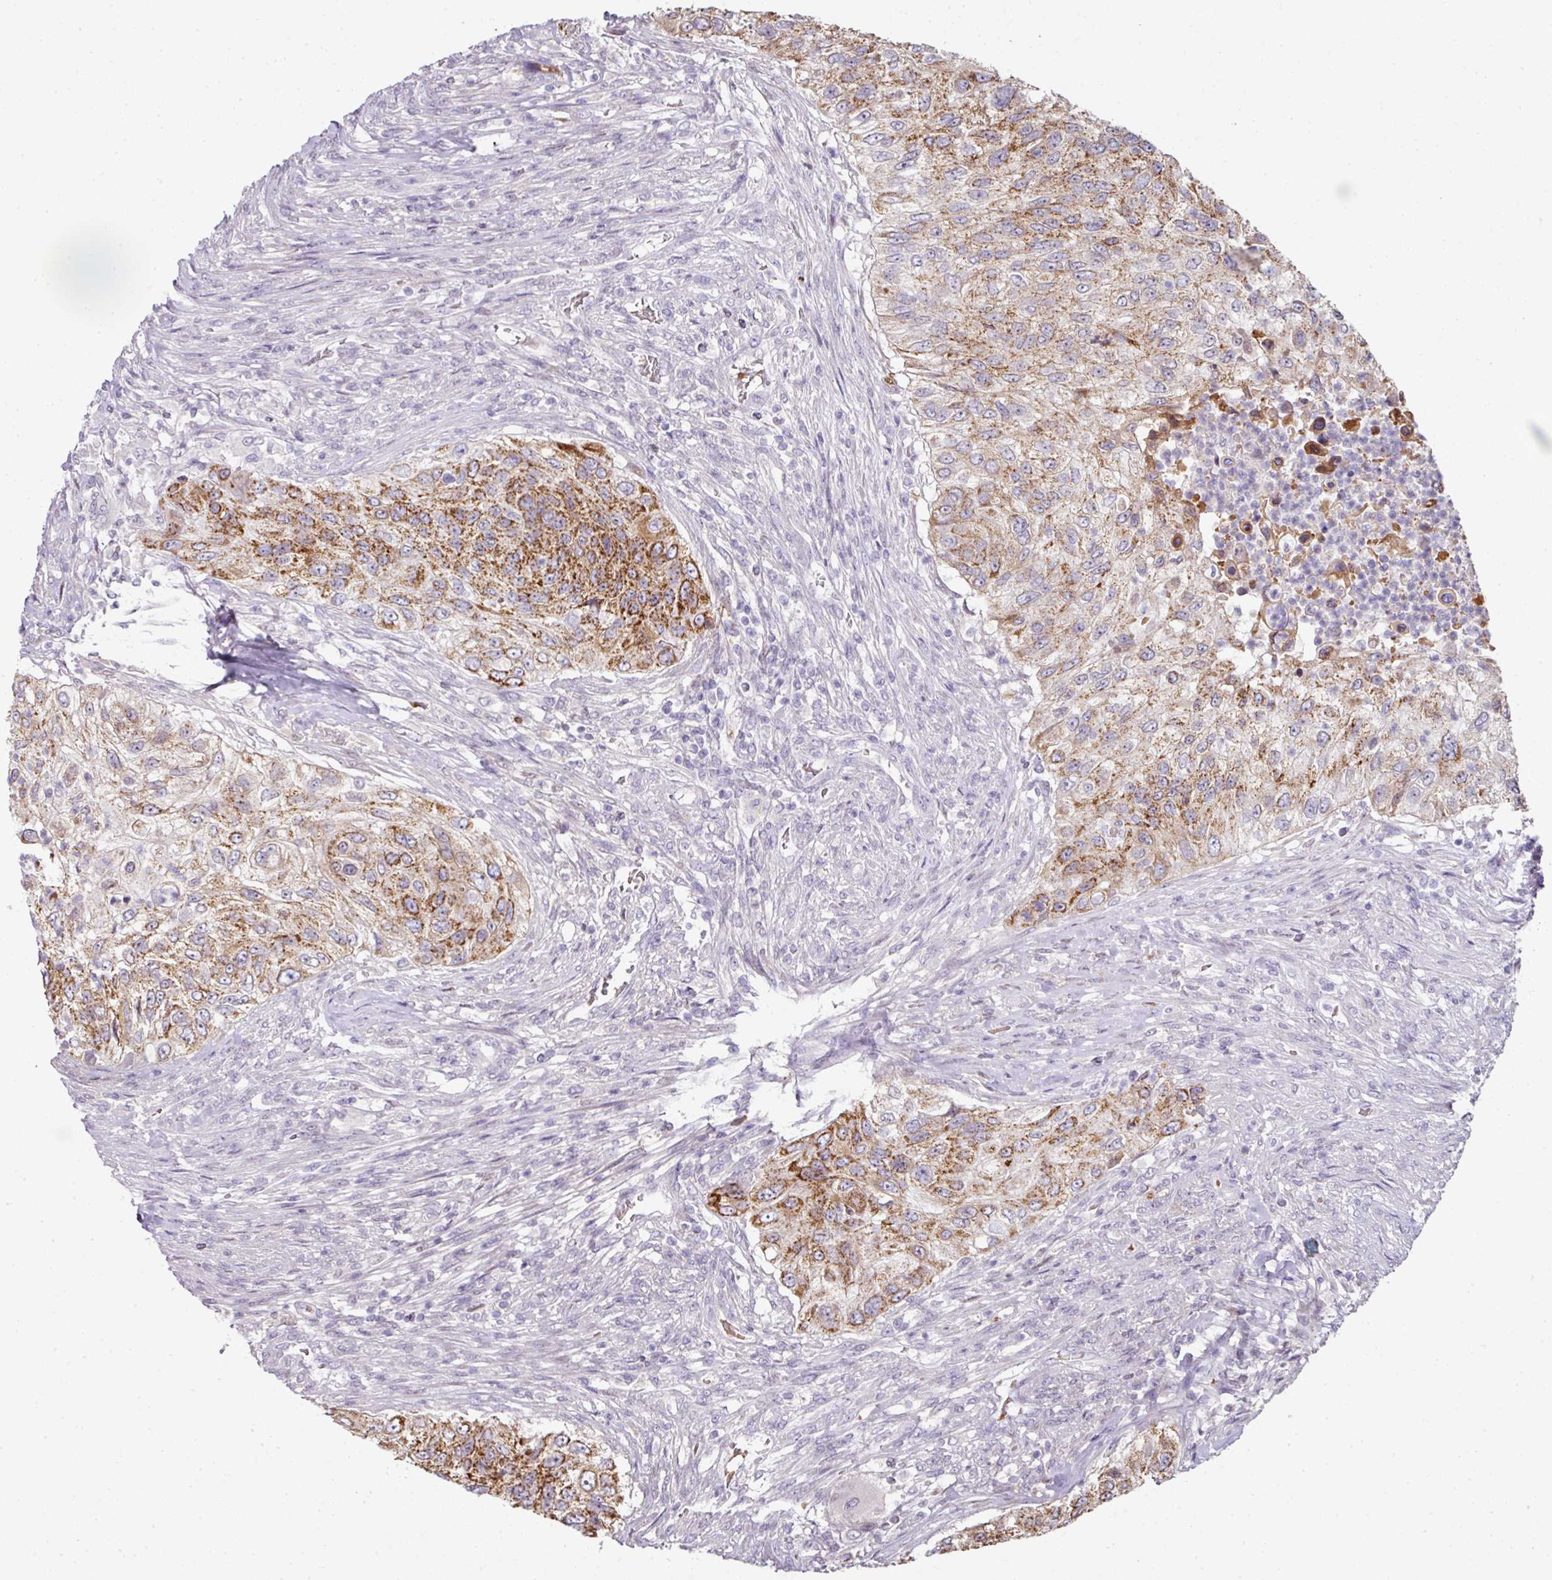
{"staining": {"intensity": "moderate", "quantity": ">75%", "location": "cytoplasmic/membranous"}, "tissue": "urothelial cancer", "cell_type": "Tumor cells", "image_type": "cancer", "snomed": [{"axis": "morphology", "description": "Urothelial carcinoma, High grade"}, {"axis": "topography", "description": "Urinary bladder"}], "caption": "Protein staining of high-grade urothelial carcinoma tissue demonstrates moderate cytoplasmic/membranous staining in approximately >75% of tumor cells.", "gene": "ANKRD18A", "patient": {"sex": "female", "age": 60}}